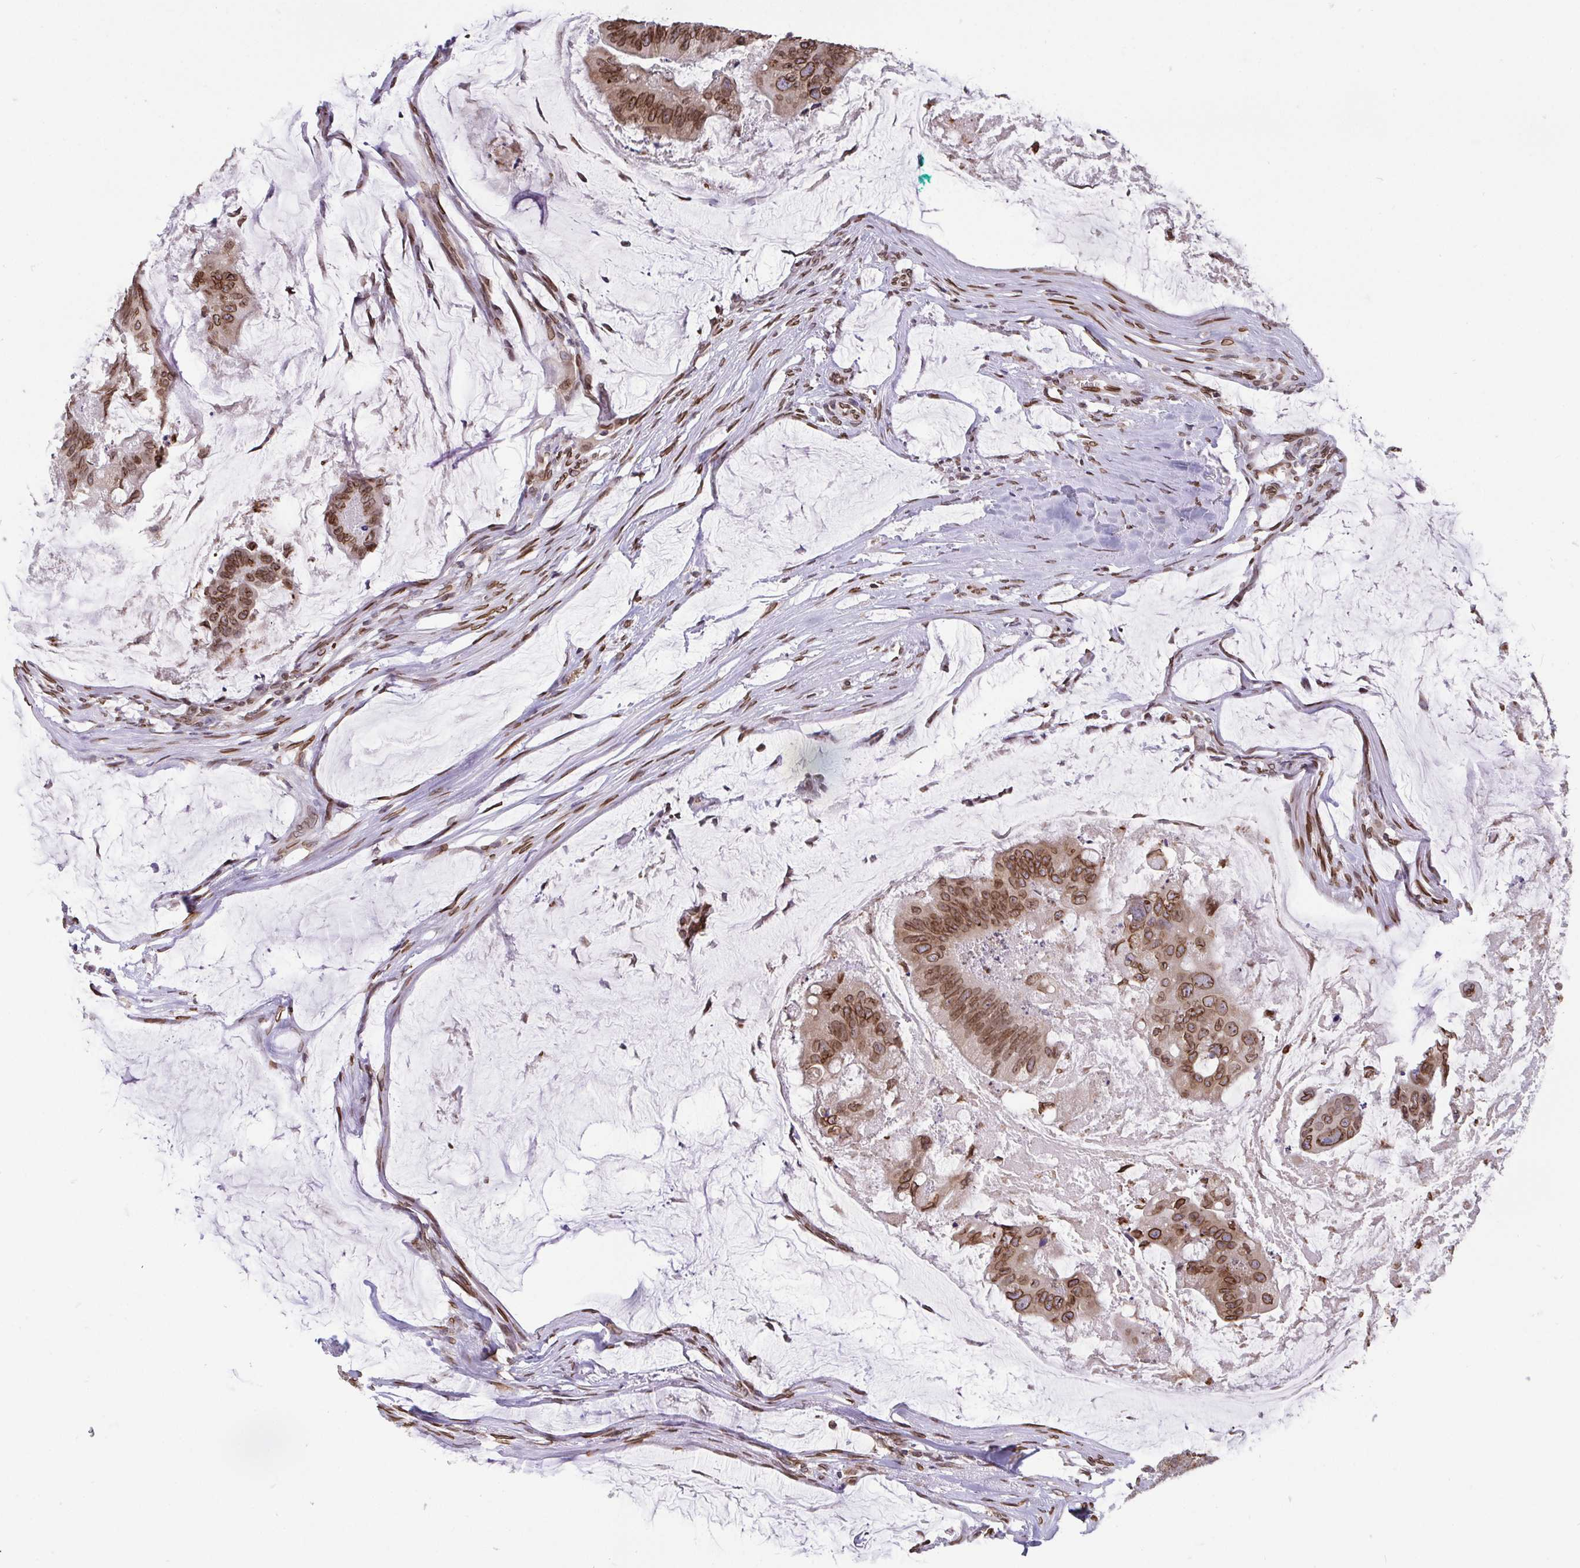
{"staining": {"intensity": "moderate", "quantity": ">75%", "location": "cytoplasmic/membranous,nuclear"}, "tissue": "colorectal cancer", "cell_type": "Tumor cells", "image_type": "cancer", "snomed": [{"axis": "morphology", "description": "Adenocarcinoma, NOS"}, {"axis": "topography", "description": "Colon"}], "caption": "This image exhibits colorectal adenocarcinoma stained with immunohistochemistry (IHC) to label a protein in brown. The cytoplasmic/membranous and nuclear of tumor cells show moderate positivity for the protein. Nuclei are counter-stained blue.", "gene": "EMD", "patient": {"sex": "male", "age": 62}}